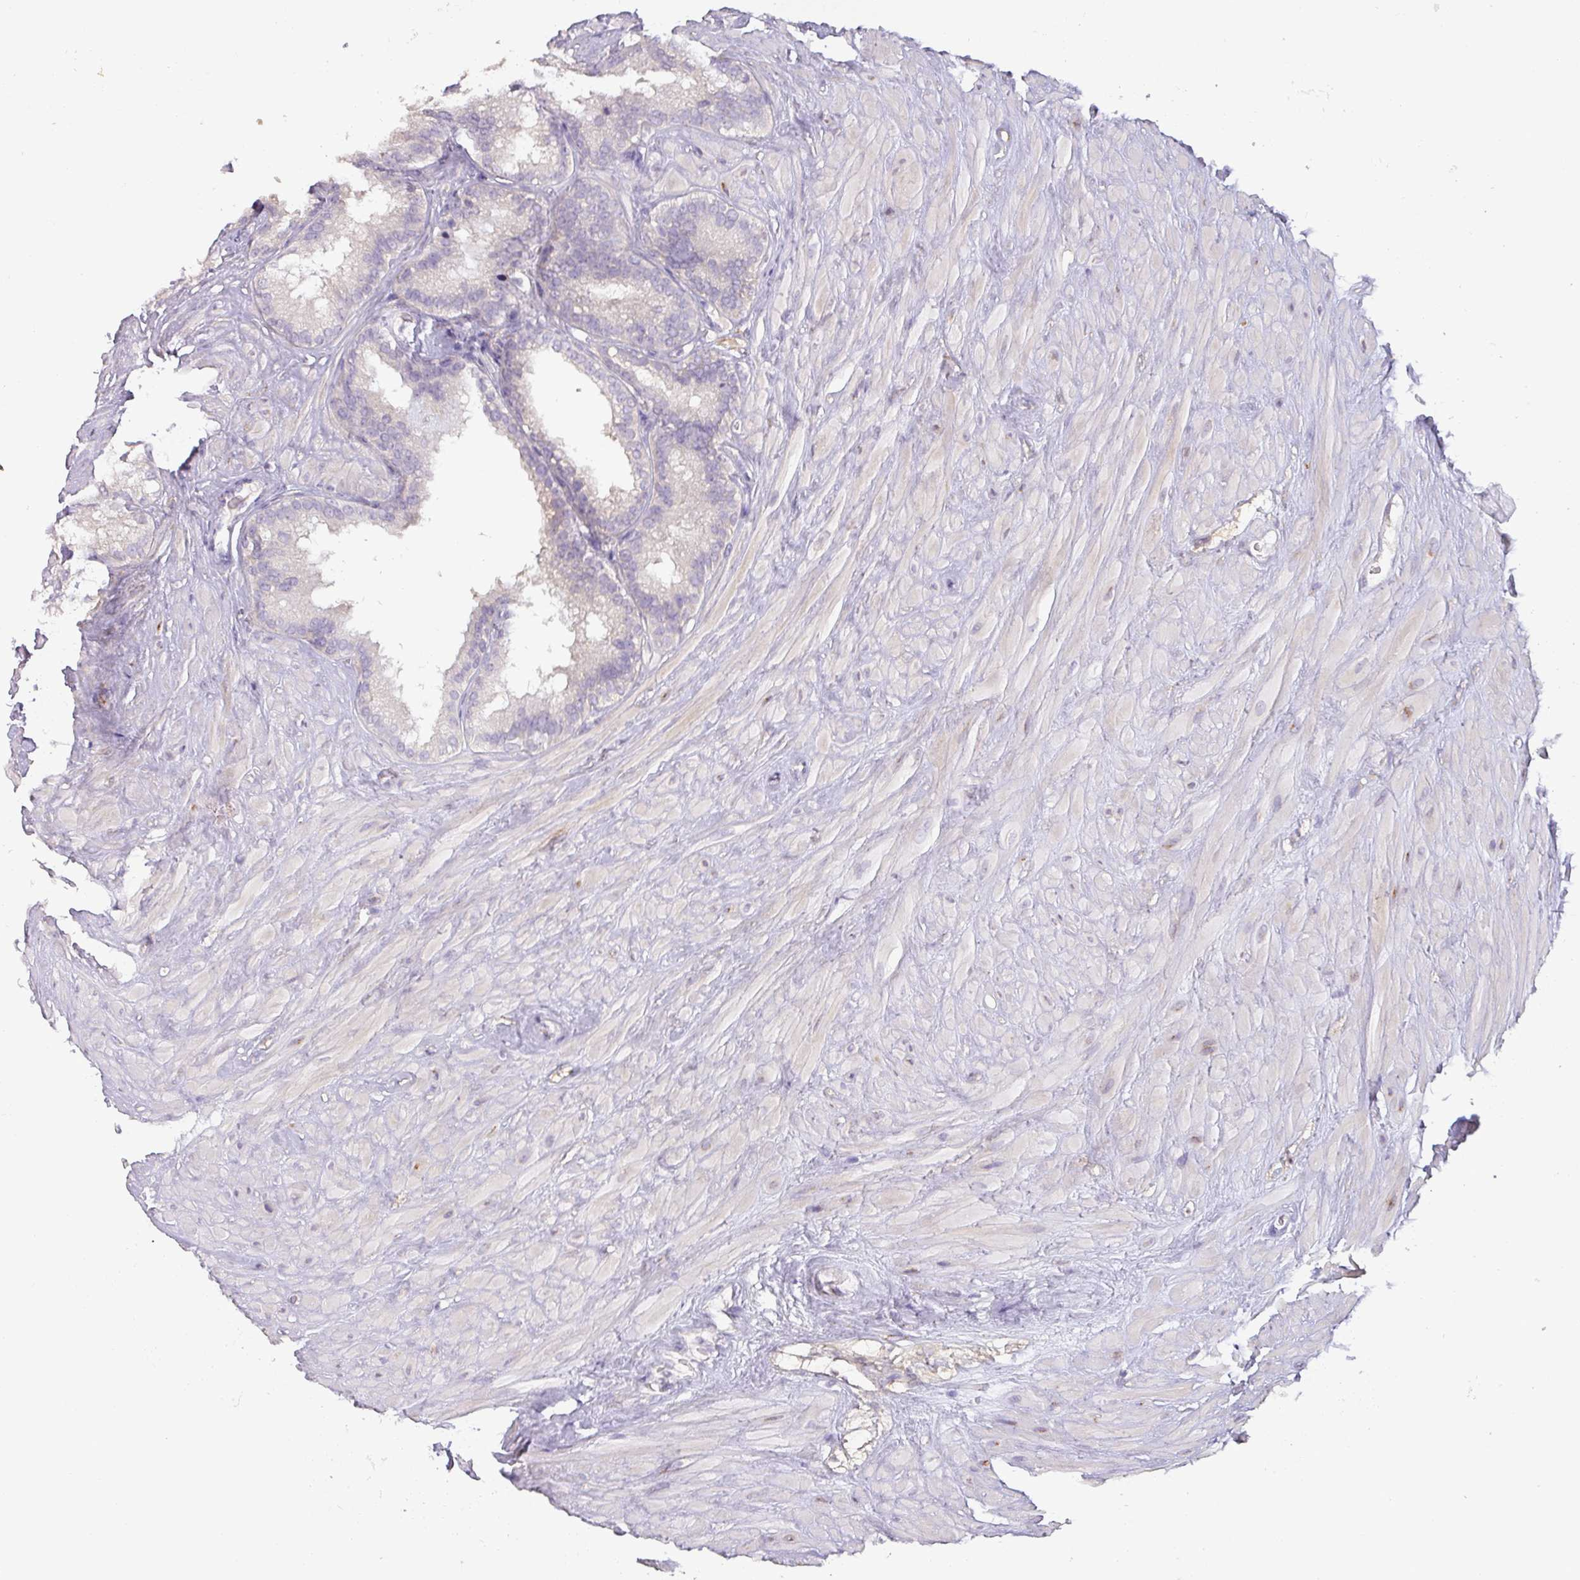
{"staining": {"intensity": "negative", "quantity": "none", "location": "none"}, "tissue": "seminal vesicle", "cell_type": "Glandular cells", "image_type": "normal", "snomed": [{"axis": "morphology", "description": "Normal tissue, NOS"}, {"axis": "topography", "description": "Seminal veicle"}], "caption": "This is a micrograph of immunohistochemistry (IHC) staining of normal seminal vesicle, which shows no positivity in glandular cells. The staining is performed using DAB (3,3'-diaminobenzidine) brown chromogen with nuclei counter-stained in using hematoxylin.", "gene": "DRD5", "patient": {"sex": "male", "age": 80}}